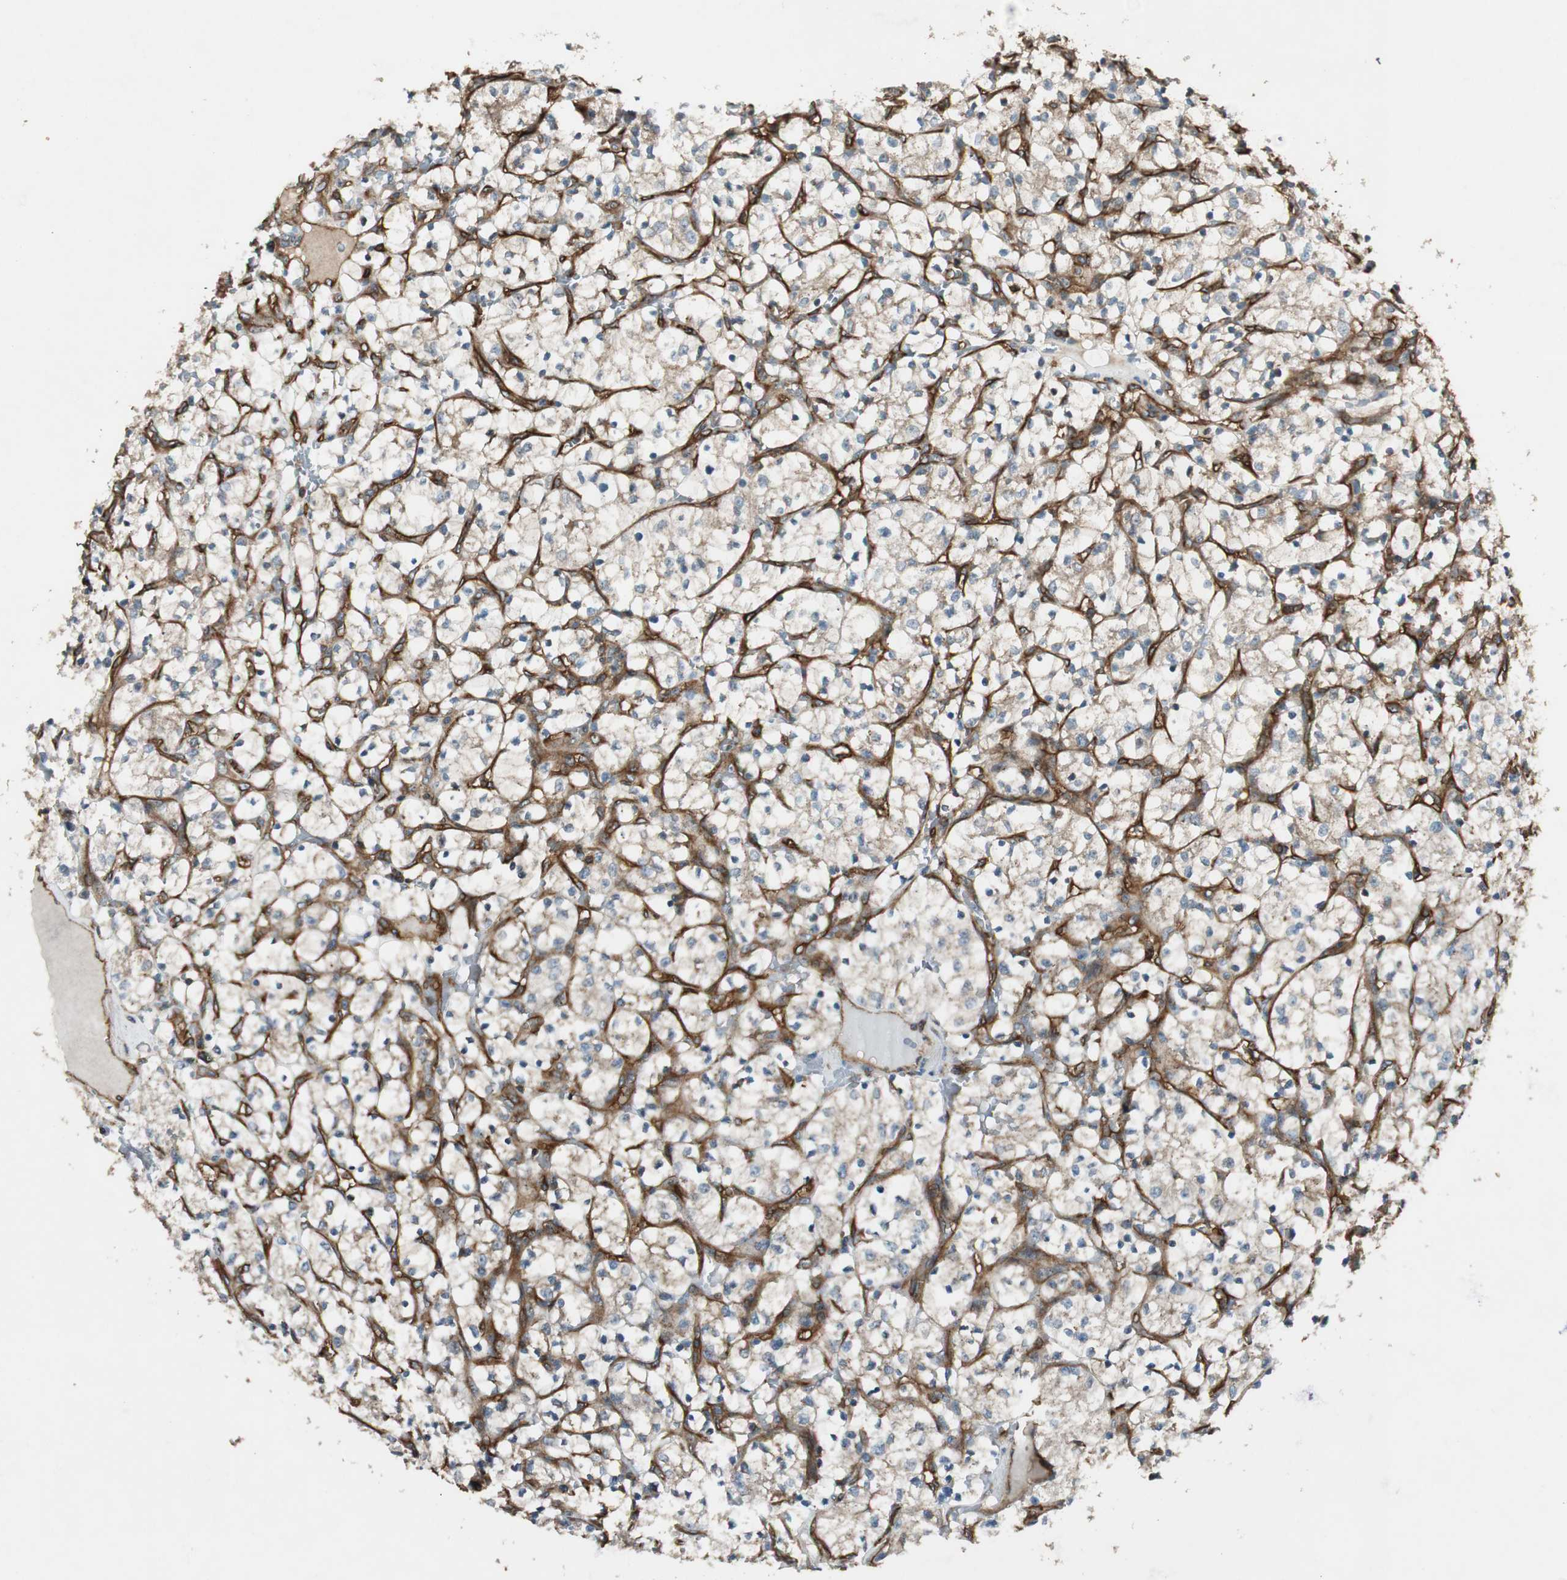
{"staining": {"intensity": "weak", "quantity": "25%-75%", "location": "cytoplasmic/membranous"}, "tissue": "renal cancer", "cell_type": "Tumor cells", "image_type": "cancer", "snomed": [{"axis": "morphology", "description": "Adenocarcinoma, NOS"}, {"axis": "topography", "description": "Kidney"}], "caption": "A histopathology image showing weak cytoplasmic/membranous positivity in about 25%-75% of tumor cells in renal cancer (adenocarcinoma), as visualized by brown immunohistochemical staining.", "gene": "BTN3A3", "patient": {"sex": "female", "age": 69}}